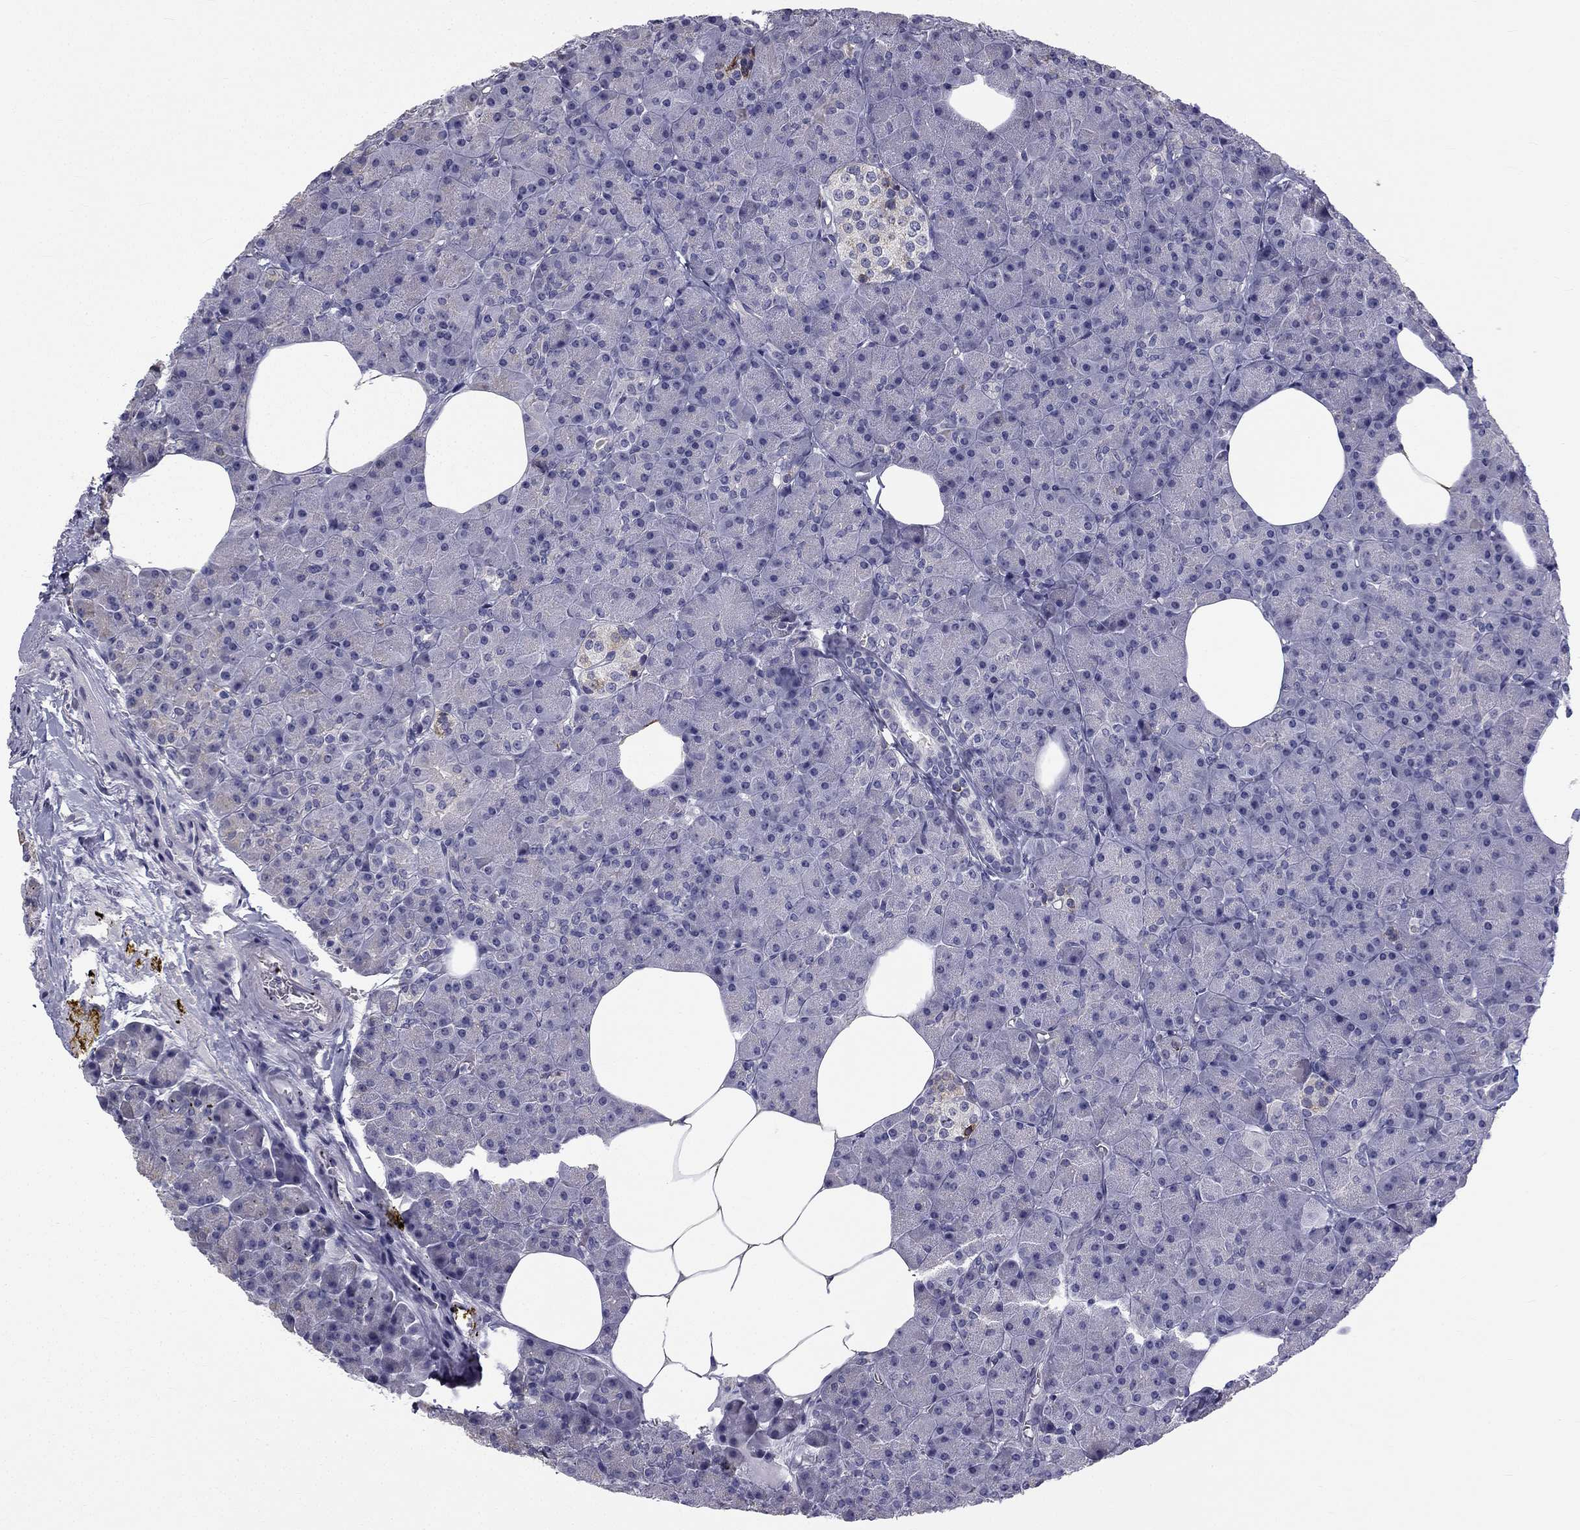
{"staining": {"intensity": "negative", "quantity": "none", "location": "none"}, "tissue": "pancreas", "cell_type": "Exocrine glandular cells", "image_type": "normal", "snomed": [{"axis": "morphology", "description": "Normal tissue, NOS"}, {"axis": "topography", "description": "Pancreas"}], "caption": "This is an immunohistochemistry micrograph of benign human pancreas. There is no expression in exocrine glandular cells.", "gene": "CCDC40", "patient": {"sex": "female", "age": 45}}